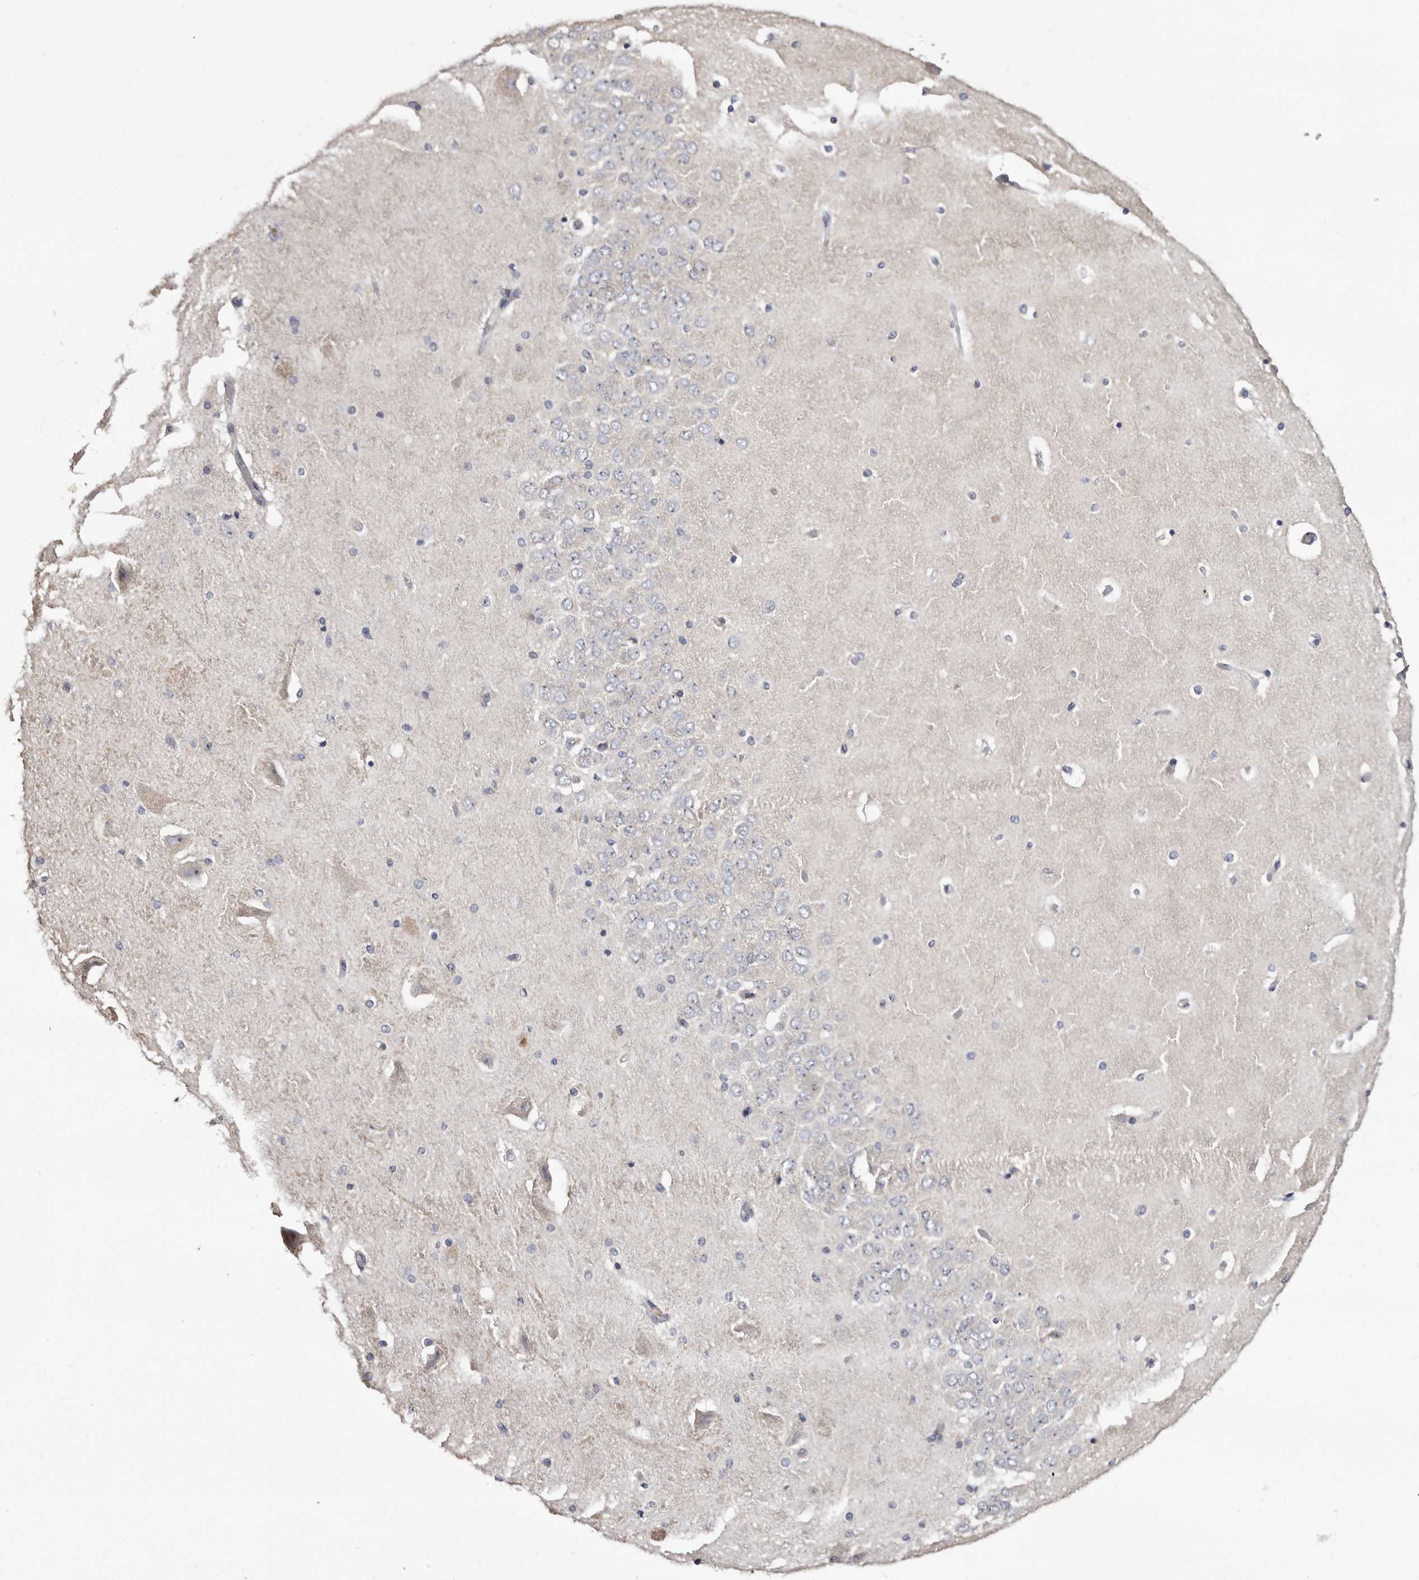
{"staining": {"intensity": "negative", "quantity": "none", "location": "none"}, "tissue": "hippocampus", "cell_type": "Glial cells", "image_type": "normal", "snomed": [{"axis": "morphology", "description": "Normal tissue, NOS"}, {"axis": "topography", "description": "Hippocampus"}], "caption": "Hippocampus stained for a protein using IHC exhibits no positivity glial cells.", "gene": "CASQ1", "patient": {"sex": "female", "age": 54}}